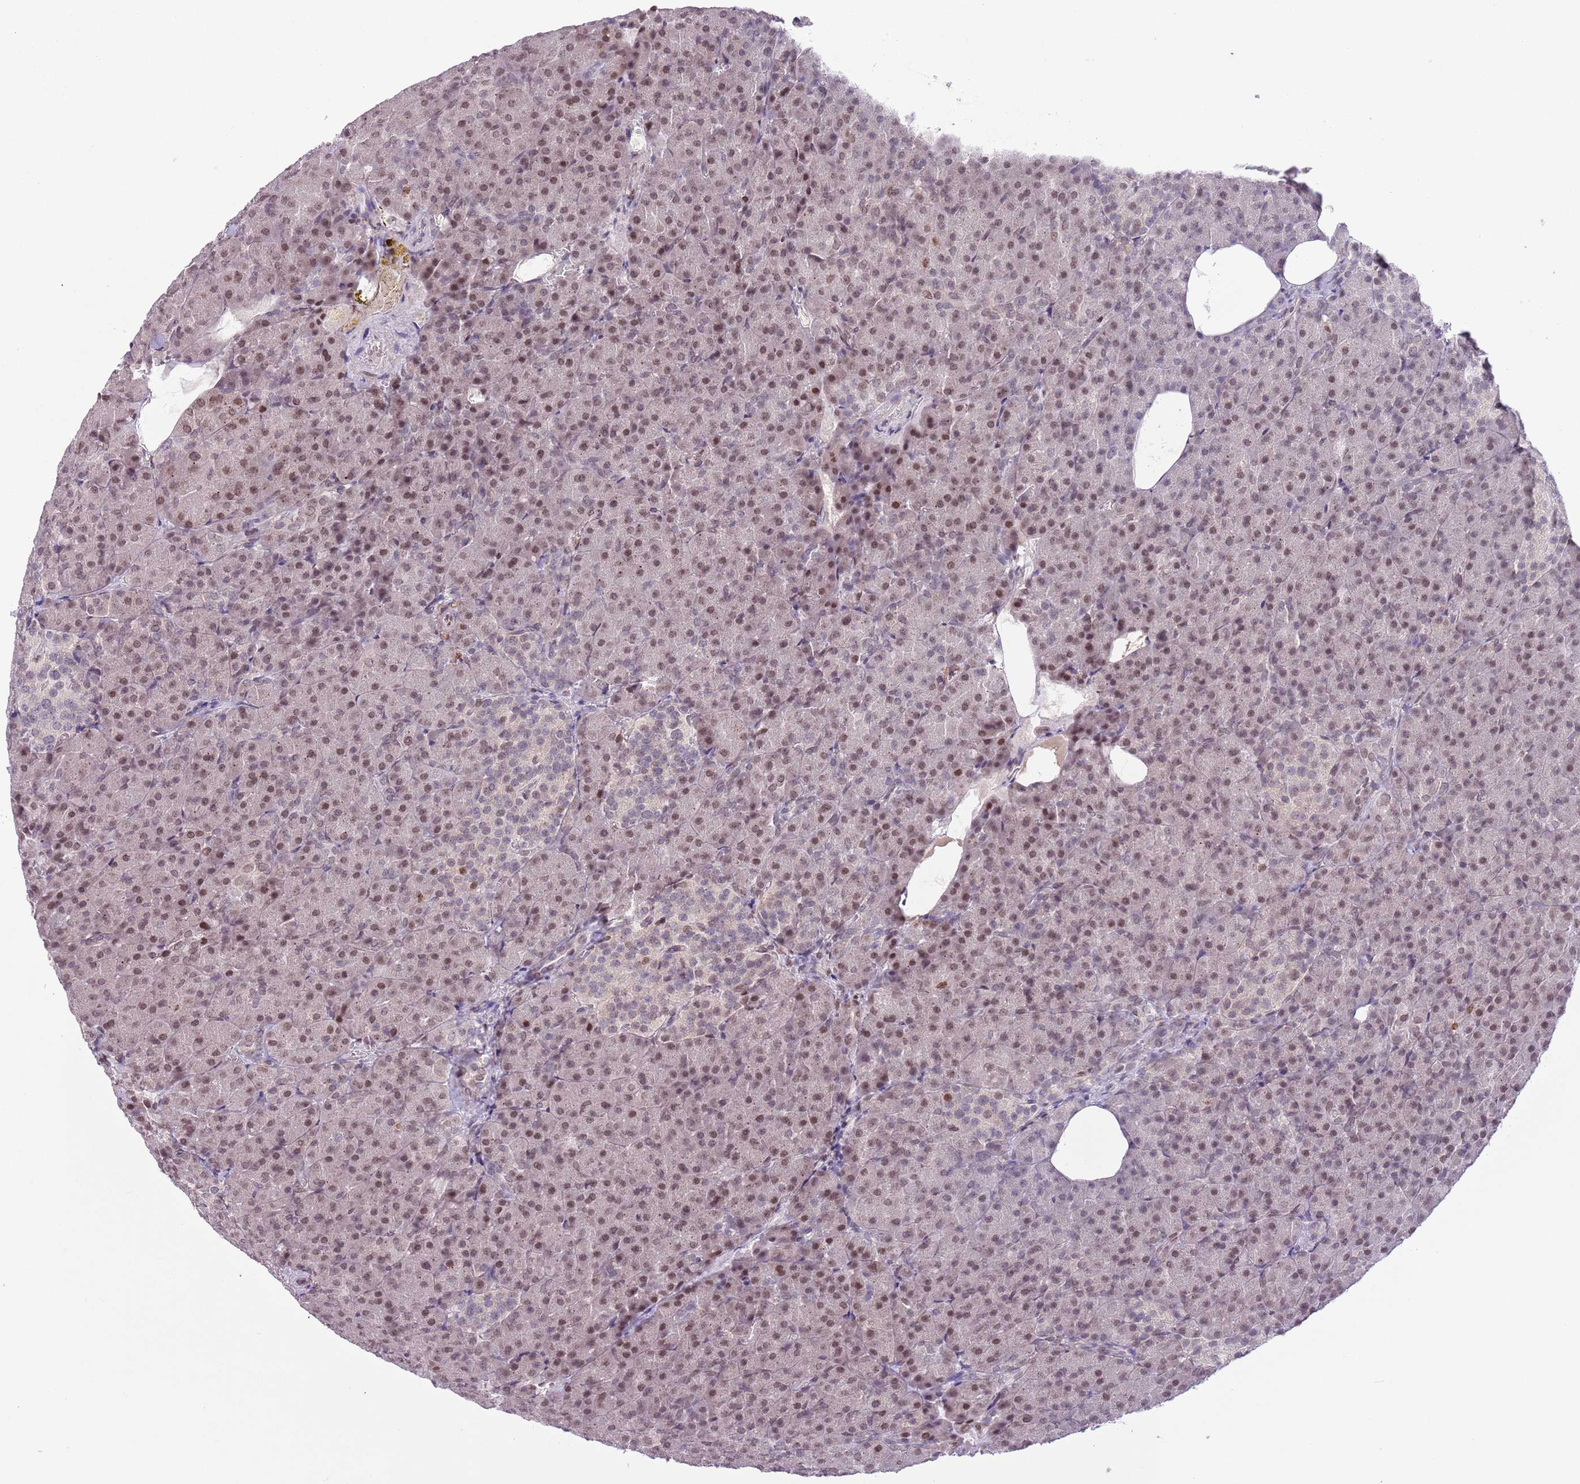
{"staining": {"intensity": "moderate", "quantity": ">75%", "location": "nuclear"}, "tissue": "pancreas", "cell_type": "Exocrine glandular cells", "image_type": "normal", "snomed": [{"axis": "morphology", "description": "Normal tissue, NOS"}, {"axis": "topography", "description": "Pancreas"}], "caption": "Immunohistochemistry (DAB (3,3'-diaminobenzidine)) staining of unremarkable human pancreas exhibits moderate nuclear protein staining in about >75% of exocrine glandular cells.", "gene": "ZGLP1", "patient": {"sex": "female", "age": 74}}